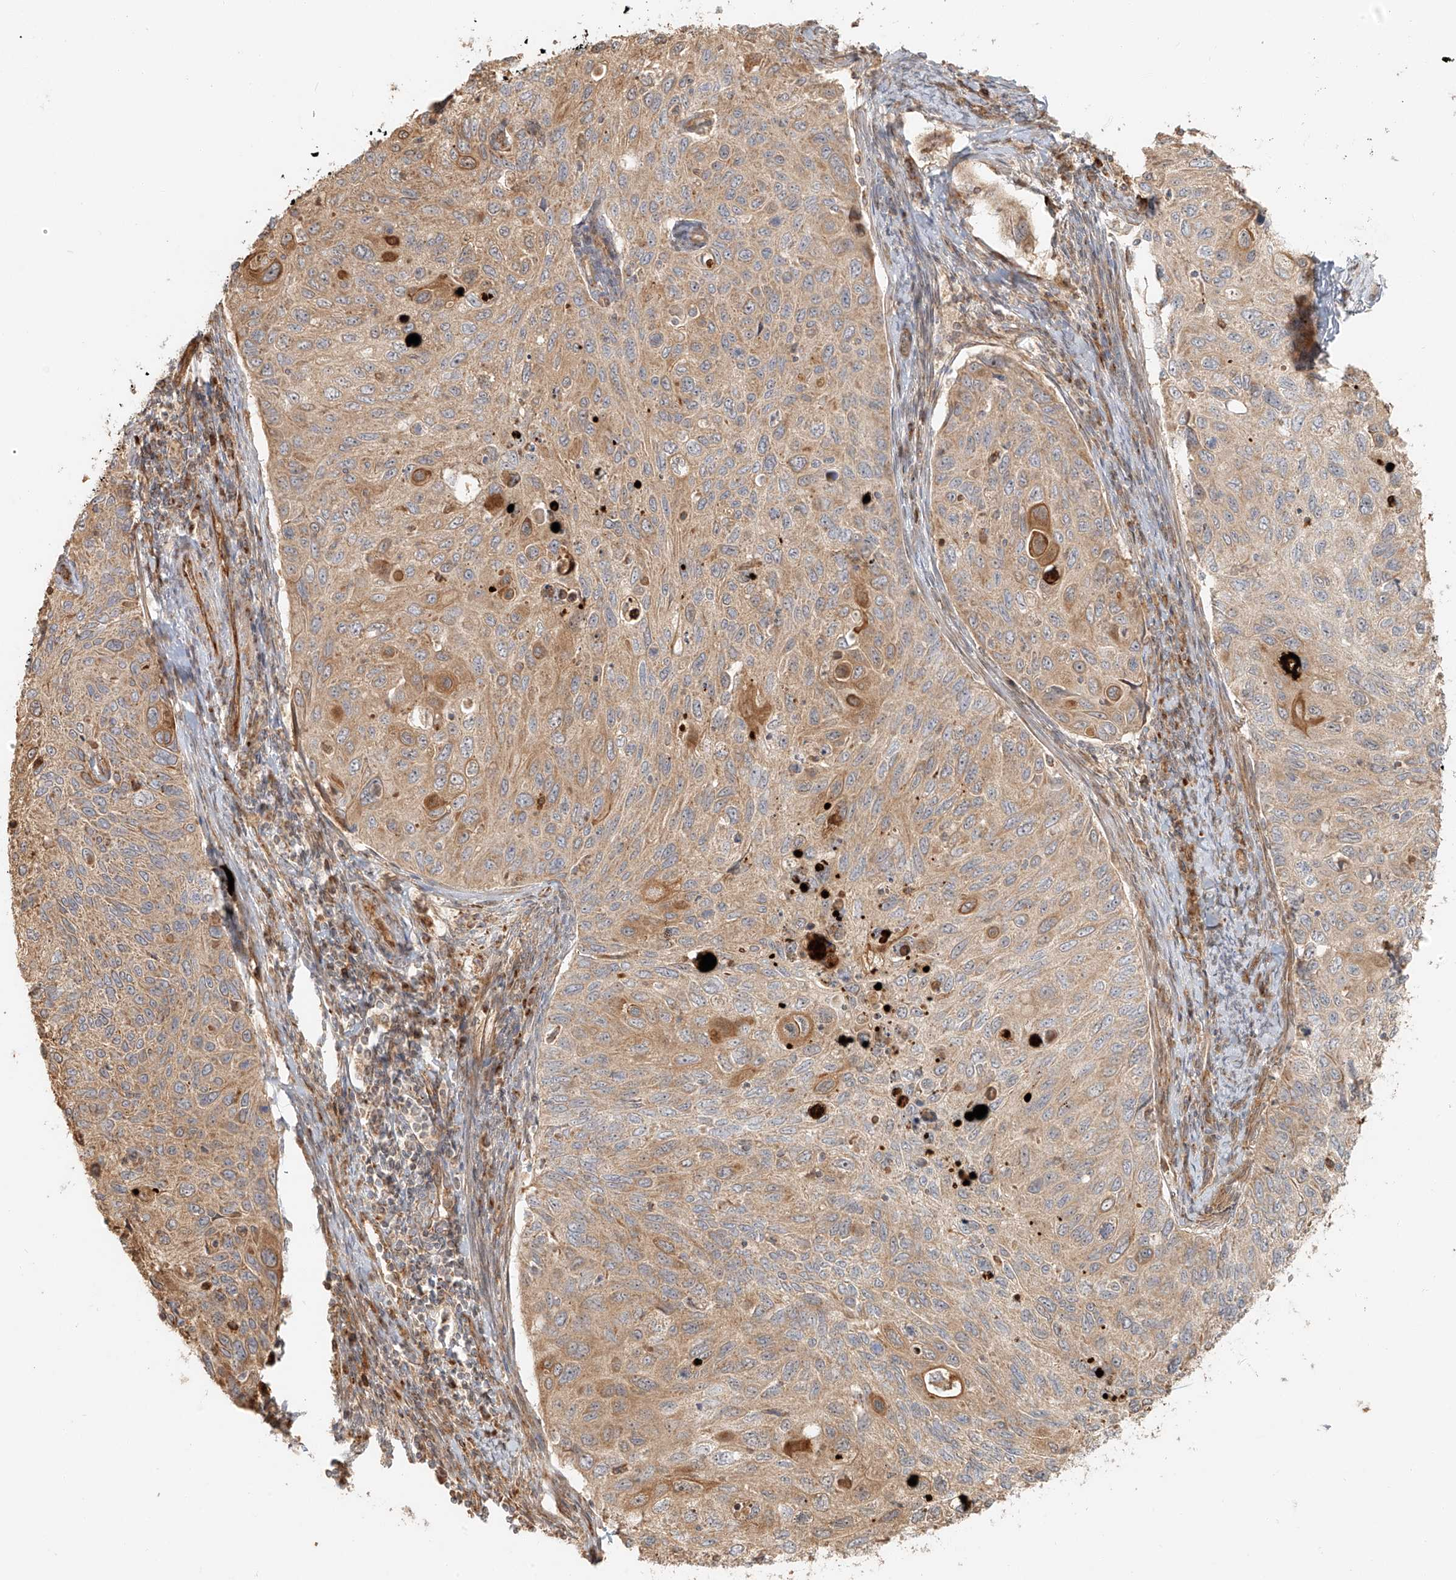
{"staining": {"intensity": "moderate", "quantity": ">75%", "location": "cytoplasmic/membranous"}, "tissue": "cervical cancer", "cell_type": "Tumor cells", "image_type": "cancer", "snomed": [{"axis": "morphology", "description": "Squamous cell carcinoma, NOS"}, {"axis": "topography", "description": "Cervix"}], "caption": "Moderate cytoplasmic/membranous staining is present in approximately >75% of tumor cells in cervical squamous cell carcinoma.", "gene": "MIPEP", "patient": {"sex": "female", "age": 70}}